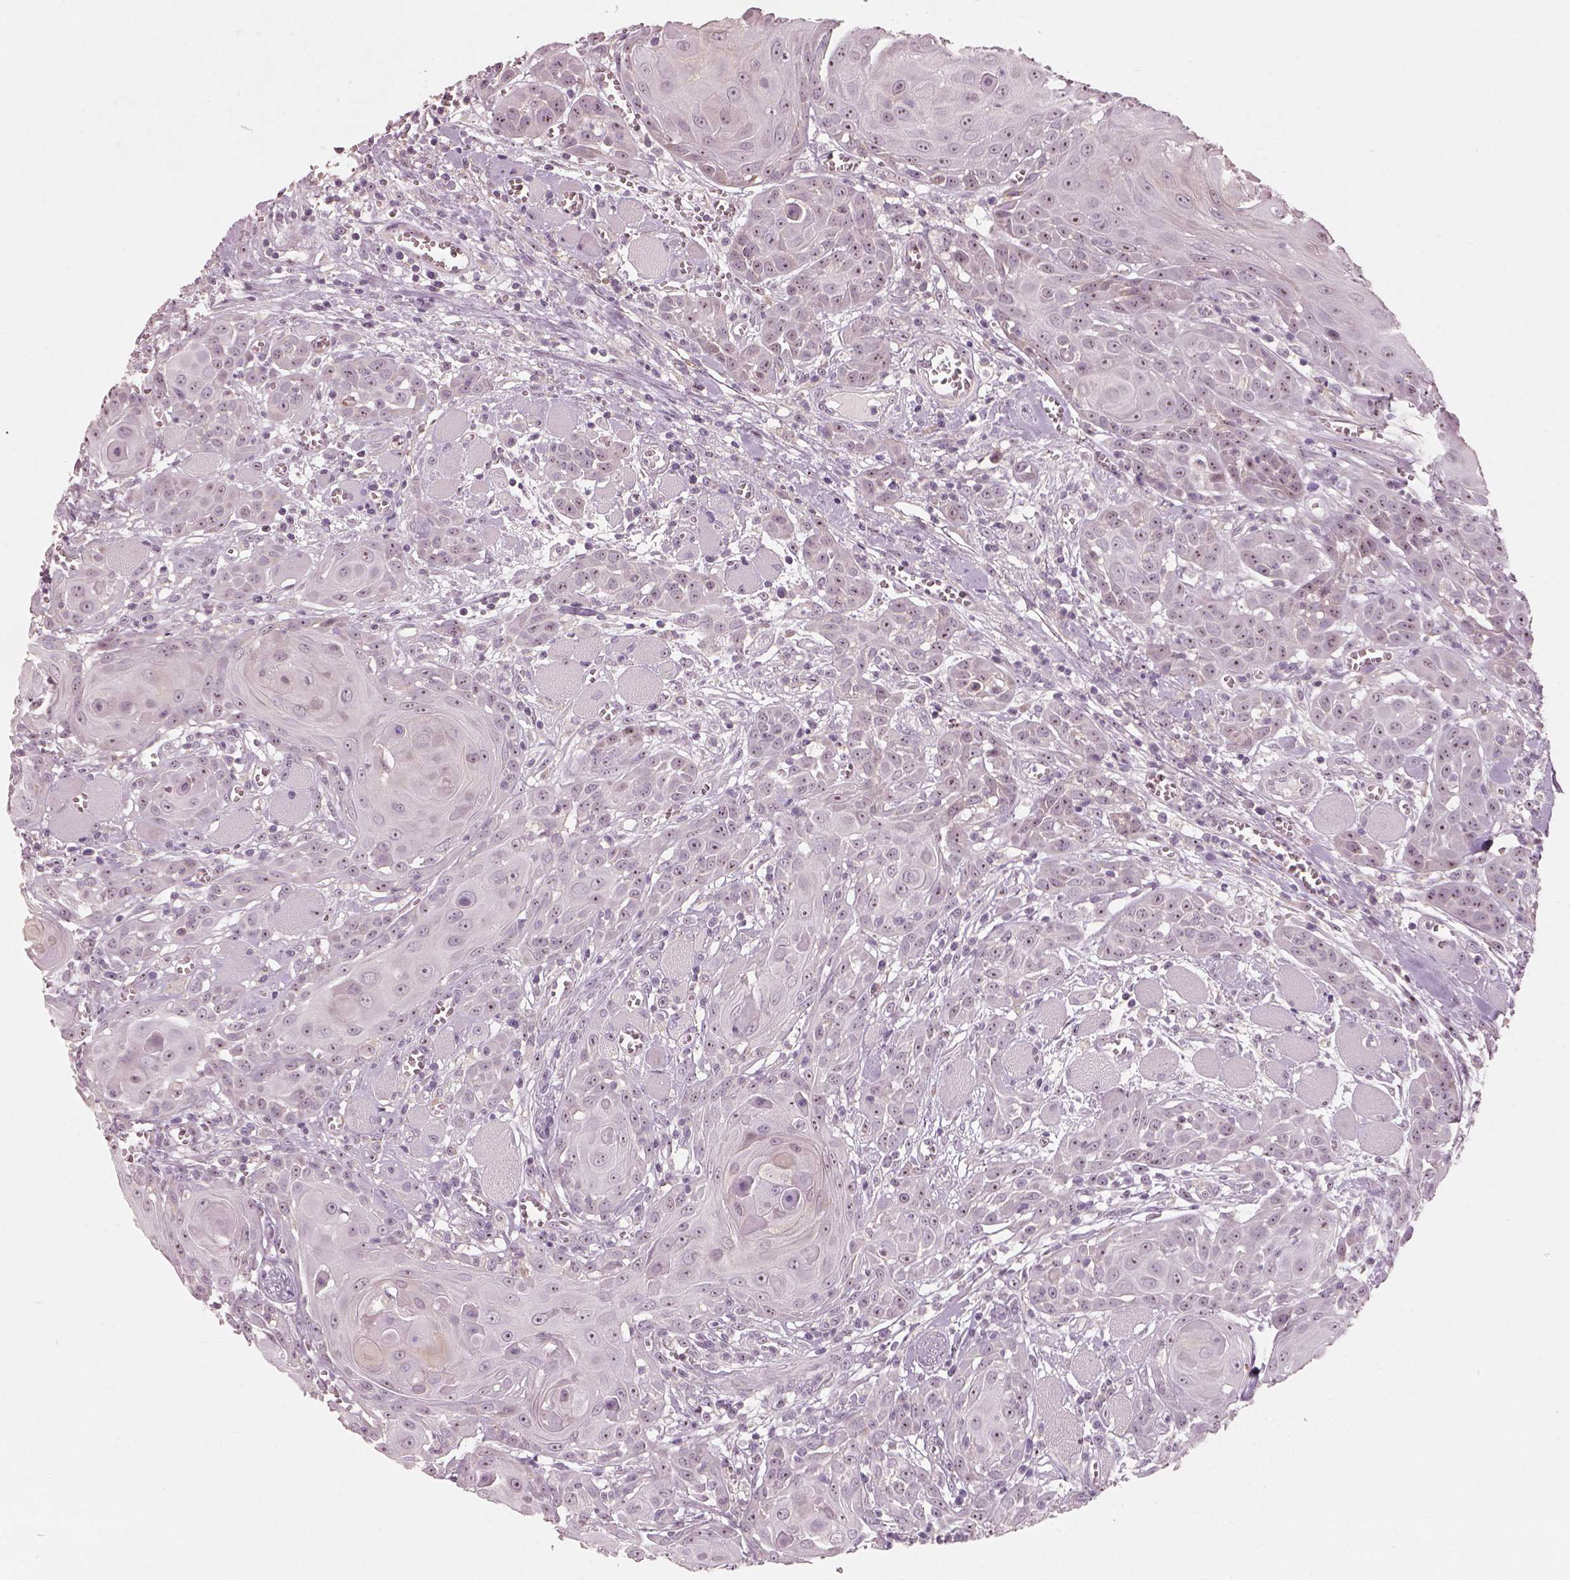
{"staining": {"intensity": "weak", "quantity": "25%-75%", "location": "nuclear"}, "tissue": "head and neck cancer", "cell_type": "Tumor cells", "image_type": "cancer", "snomed": [{"axis": "morphology", "description": "Squamous cell carcinoma, NOS"}, {"axis": "topography", "description": "Head-Neck"}], "caption": "Head and neck cancer (squamous cell carcinoma) was stained to show a protein in brown. There is low levels of weak nuclear staining in about 25%-75% of tumor cells.", "gene": "CDS1", "patient": {"sex": "female", "age": 80}}